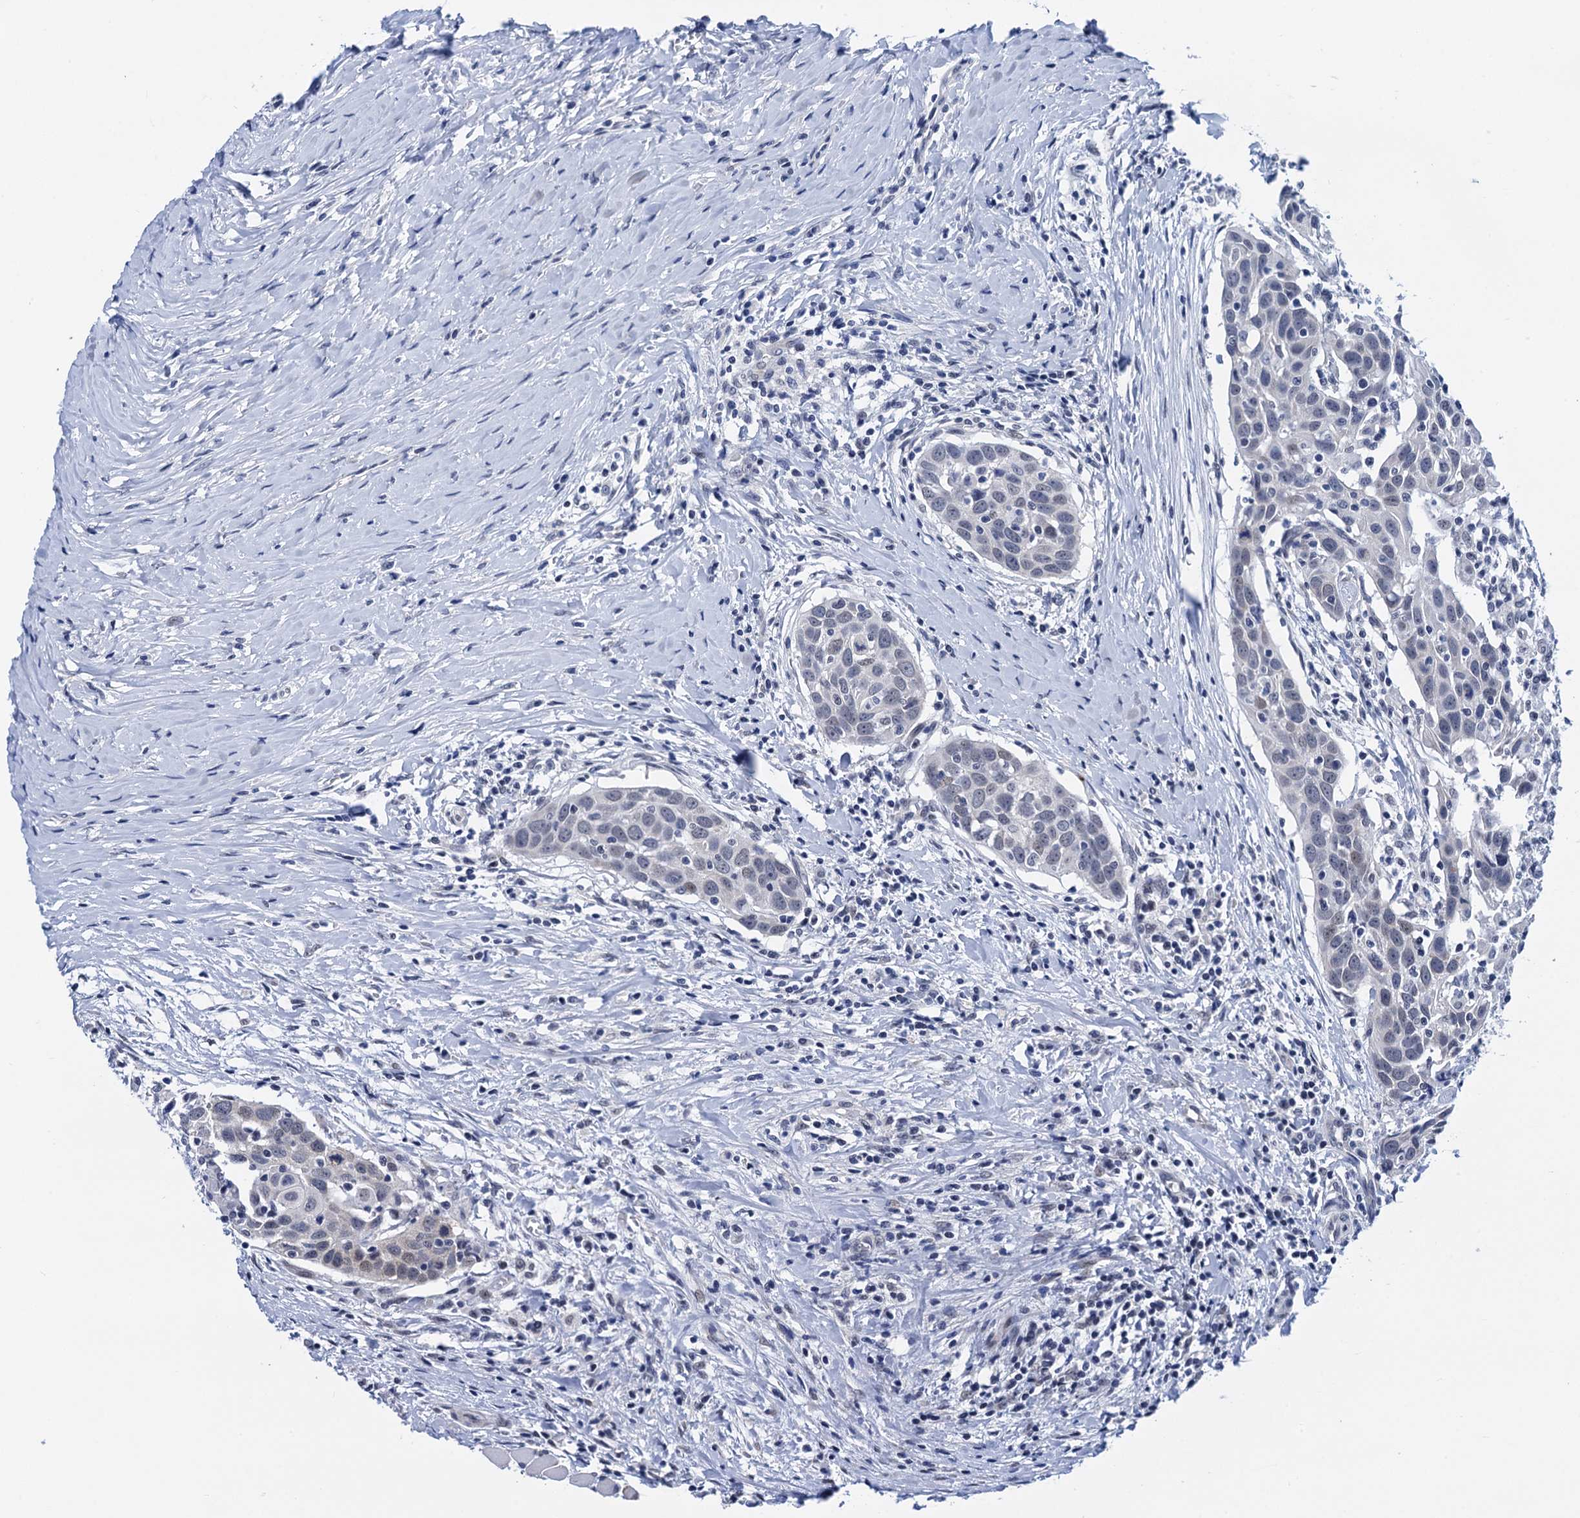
{"staining": {"intensity": "negative", "quantity": "none", "location": "none"}, "tissue": "head and neck cancer", "cell_type": "Tumor cells", "image_type": "cancer", "snomed": [{"axis": "morphology", "description": "Squamous cell carcinoma, NOS"}, {"axis": "topography", "description": "Oral tissue"}, {"axis": "topography", "description": "Head-Neck"}], "caption": "Human head and neck cancer (squamous cell carcinoma) stained for a protein using IHC displays no staining in tumor cells.", "gene": "C16orf87", "patient": {"sex": "female", "age": 50}}